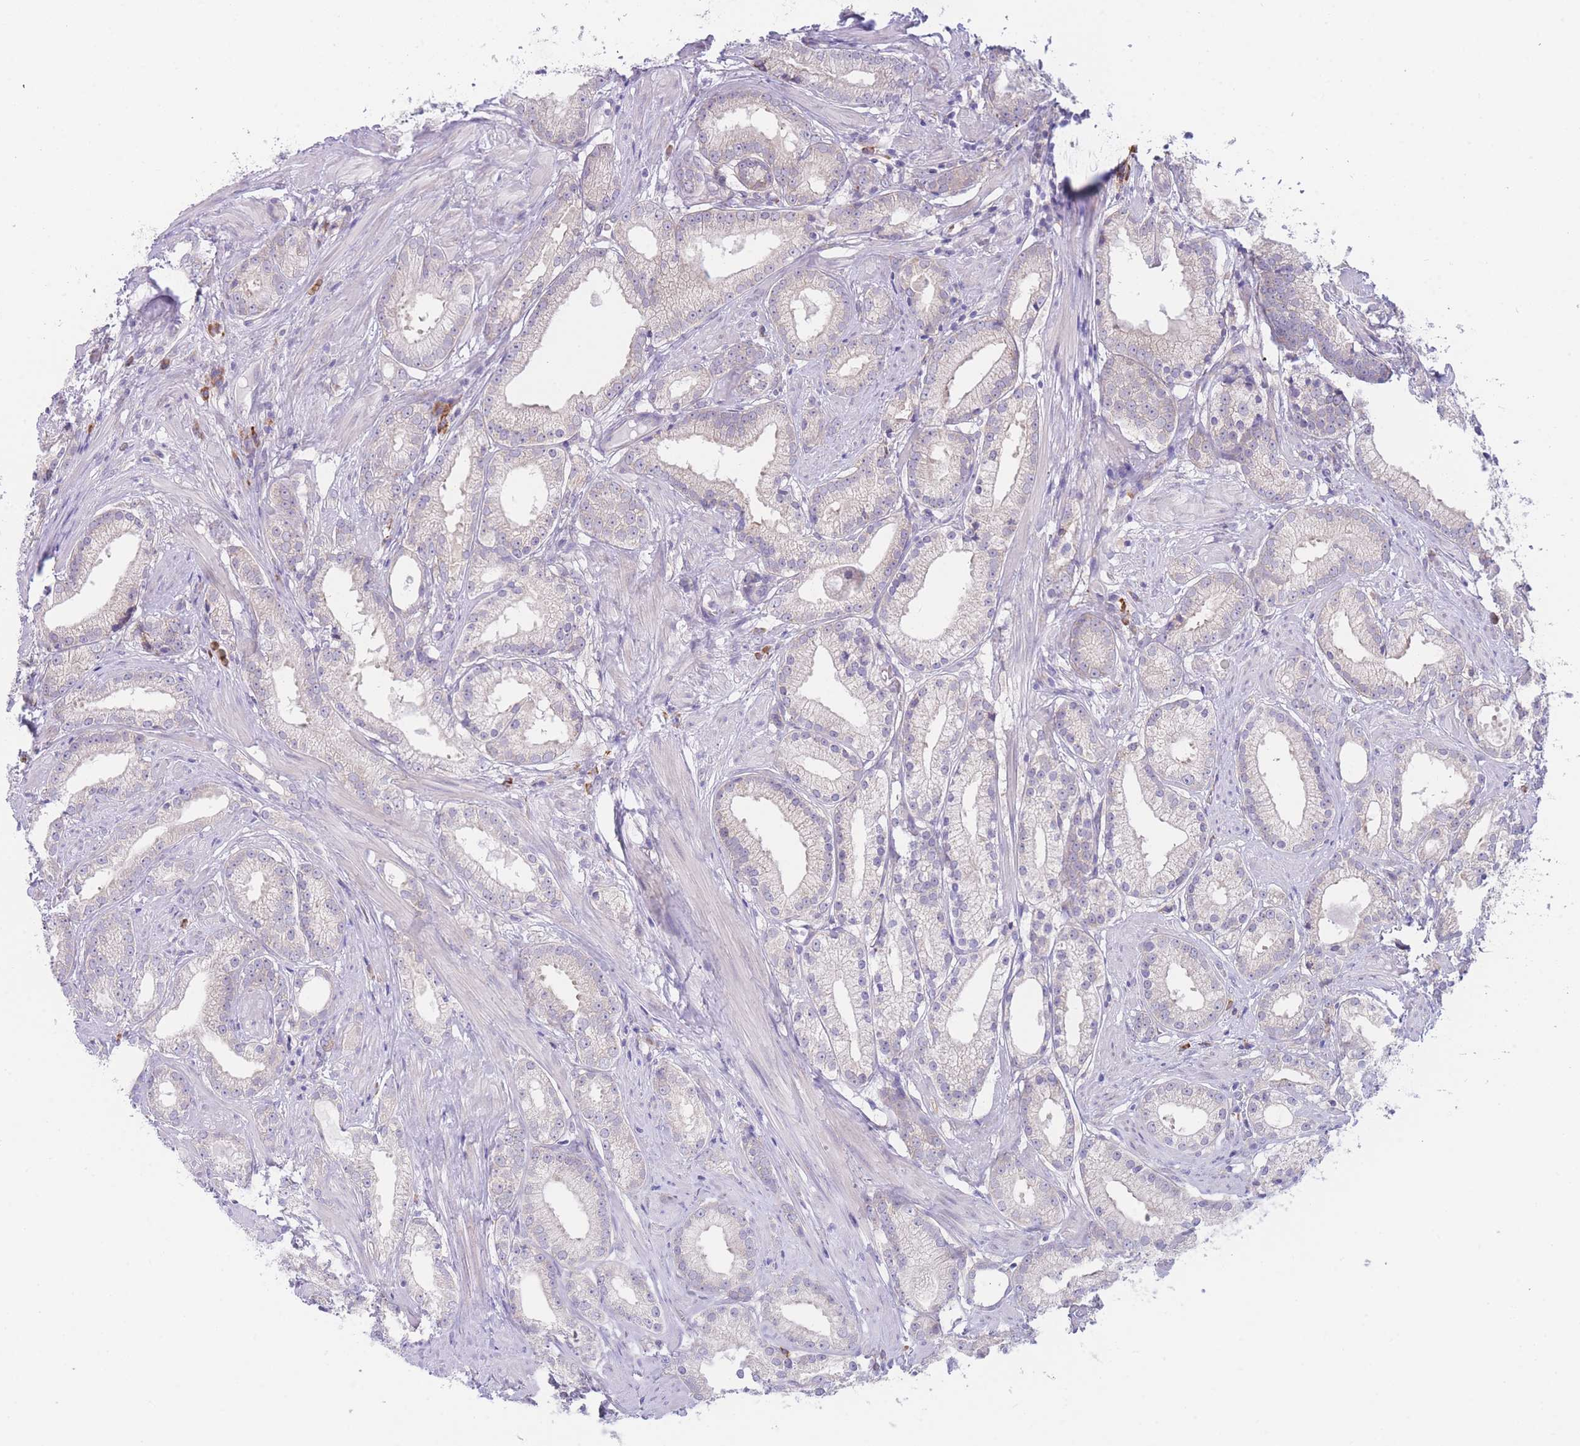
{"staining": {"intensity": "weak", "quantity": "25%-75%", "location": "cytoplasmic/membranous"}, "tissue": "prostate cancer", "cell_type": "Tumor cells", "image_type": "cancer", "snomed": [{"axis": "morphology", "description": "Adenocarcinoma, Low grade"}, {"axis": "topography", "description": "Prostate"}], "caption": "A low amount of weak cytoplasmic/membranous positivity is seen in about 25%-75% of tumor cells in prostate cancer (adenocarcinoma (low-grade)) tissue.", "gene": "ZNF510", "patient": {"sex": "male", "age": 57}}